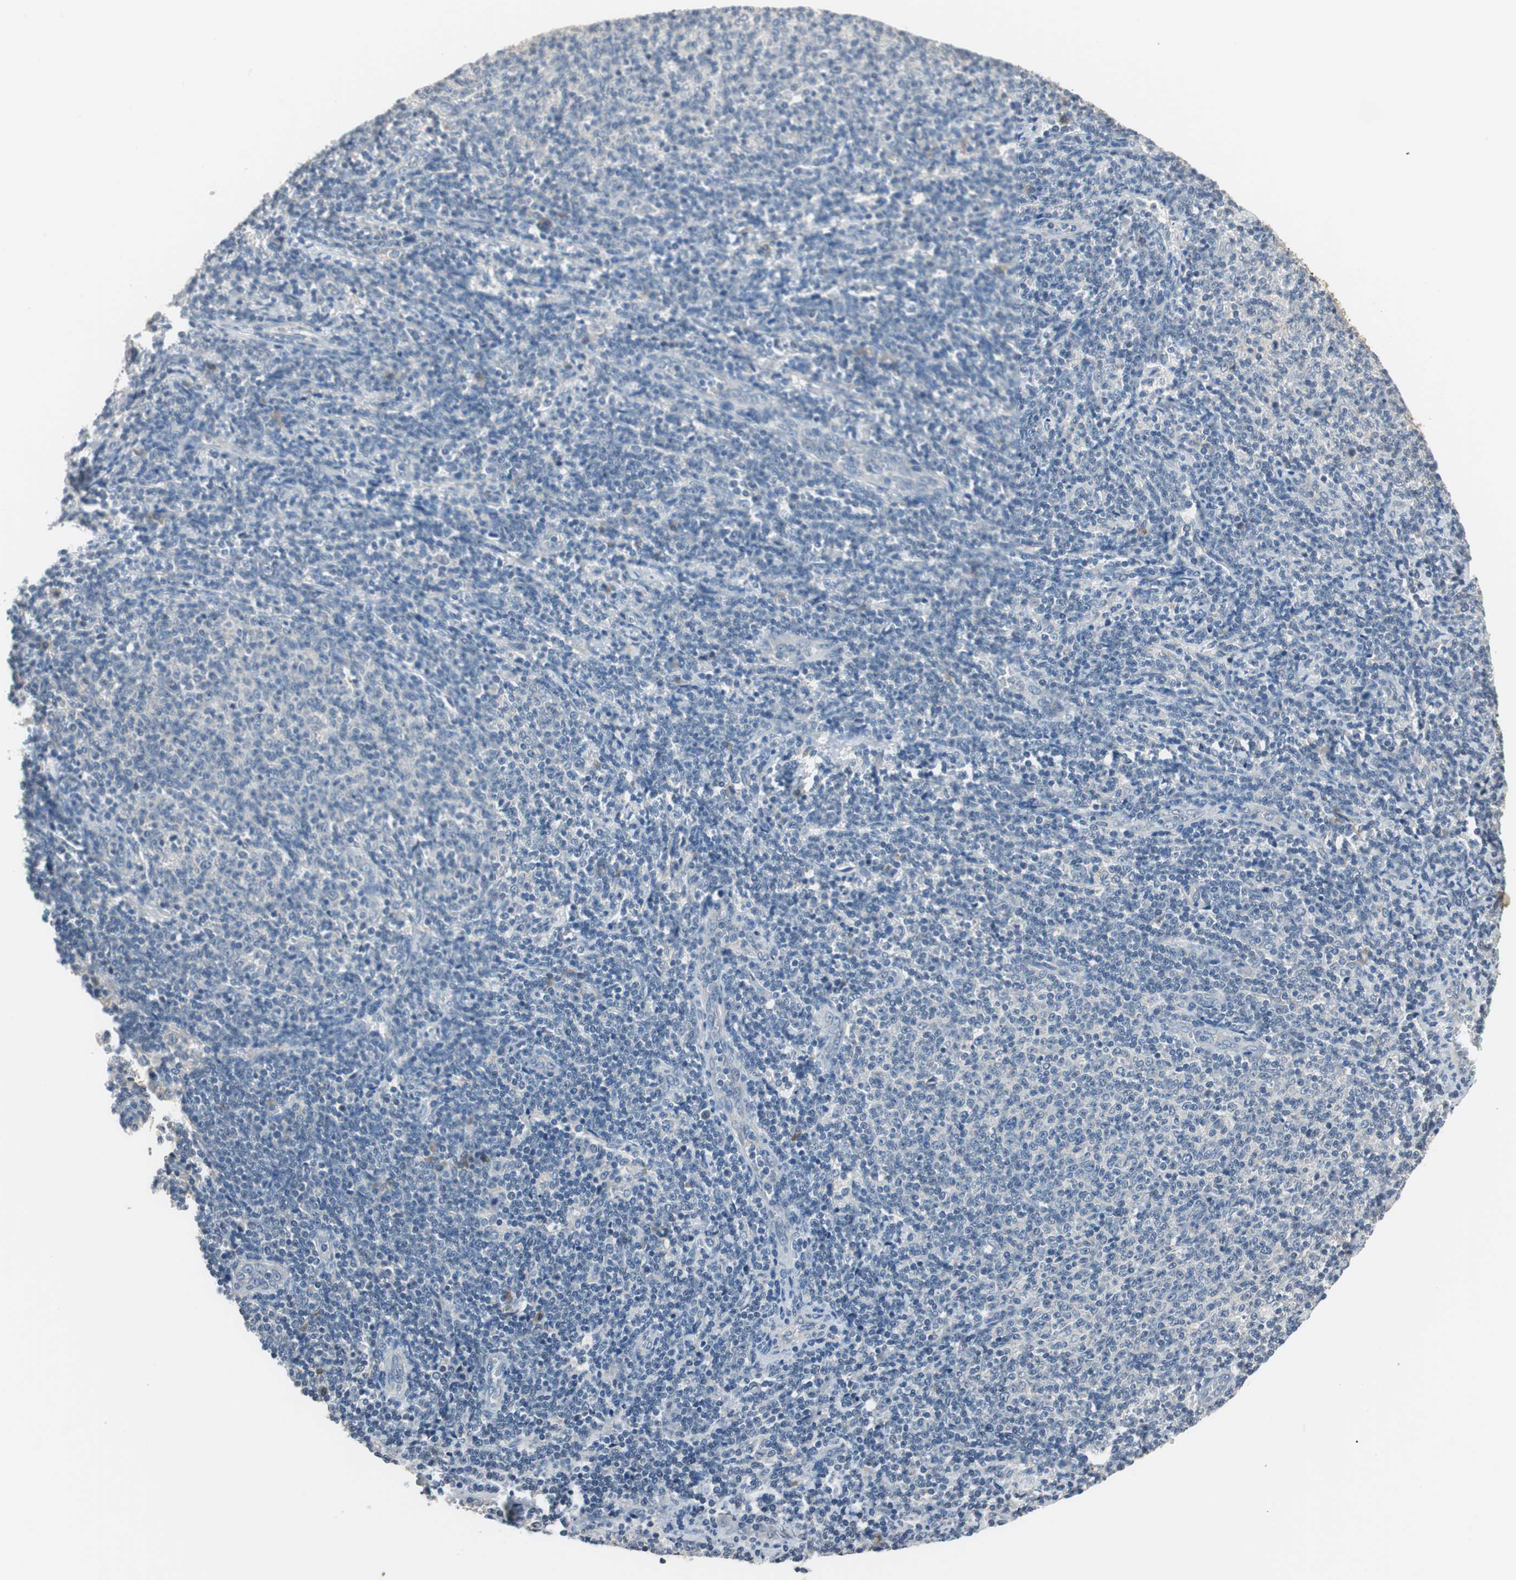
{"staining": {"intensity": "negative", "quantity": "none", "location": "none"}, "tissue": "lymphoma", "cell_type": "Tumor cells", "image_type": "cancer", "snomed": [{"axis": "morphology", "description": "Malignant lymphoma, non-Hodgkin's type, Low grade"}, {"axis": "topography", "description": "Lymph node"}], "caption": "IHC of human lymphoma shows no positivity in tumor cells. (Brightfield microscopy of DAB (3,3'-diaminobenzidine) IHC at high magnification).", "gene": "PI4KB", "patient": {"sex": "male", "age": 66}}